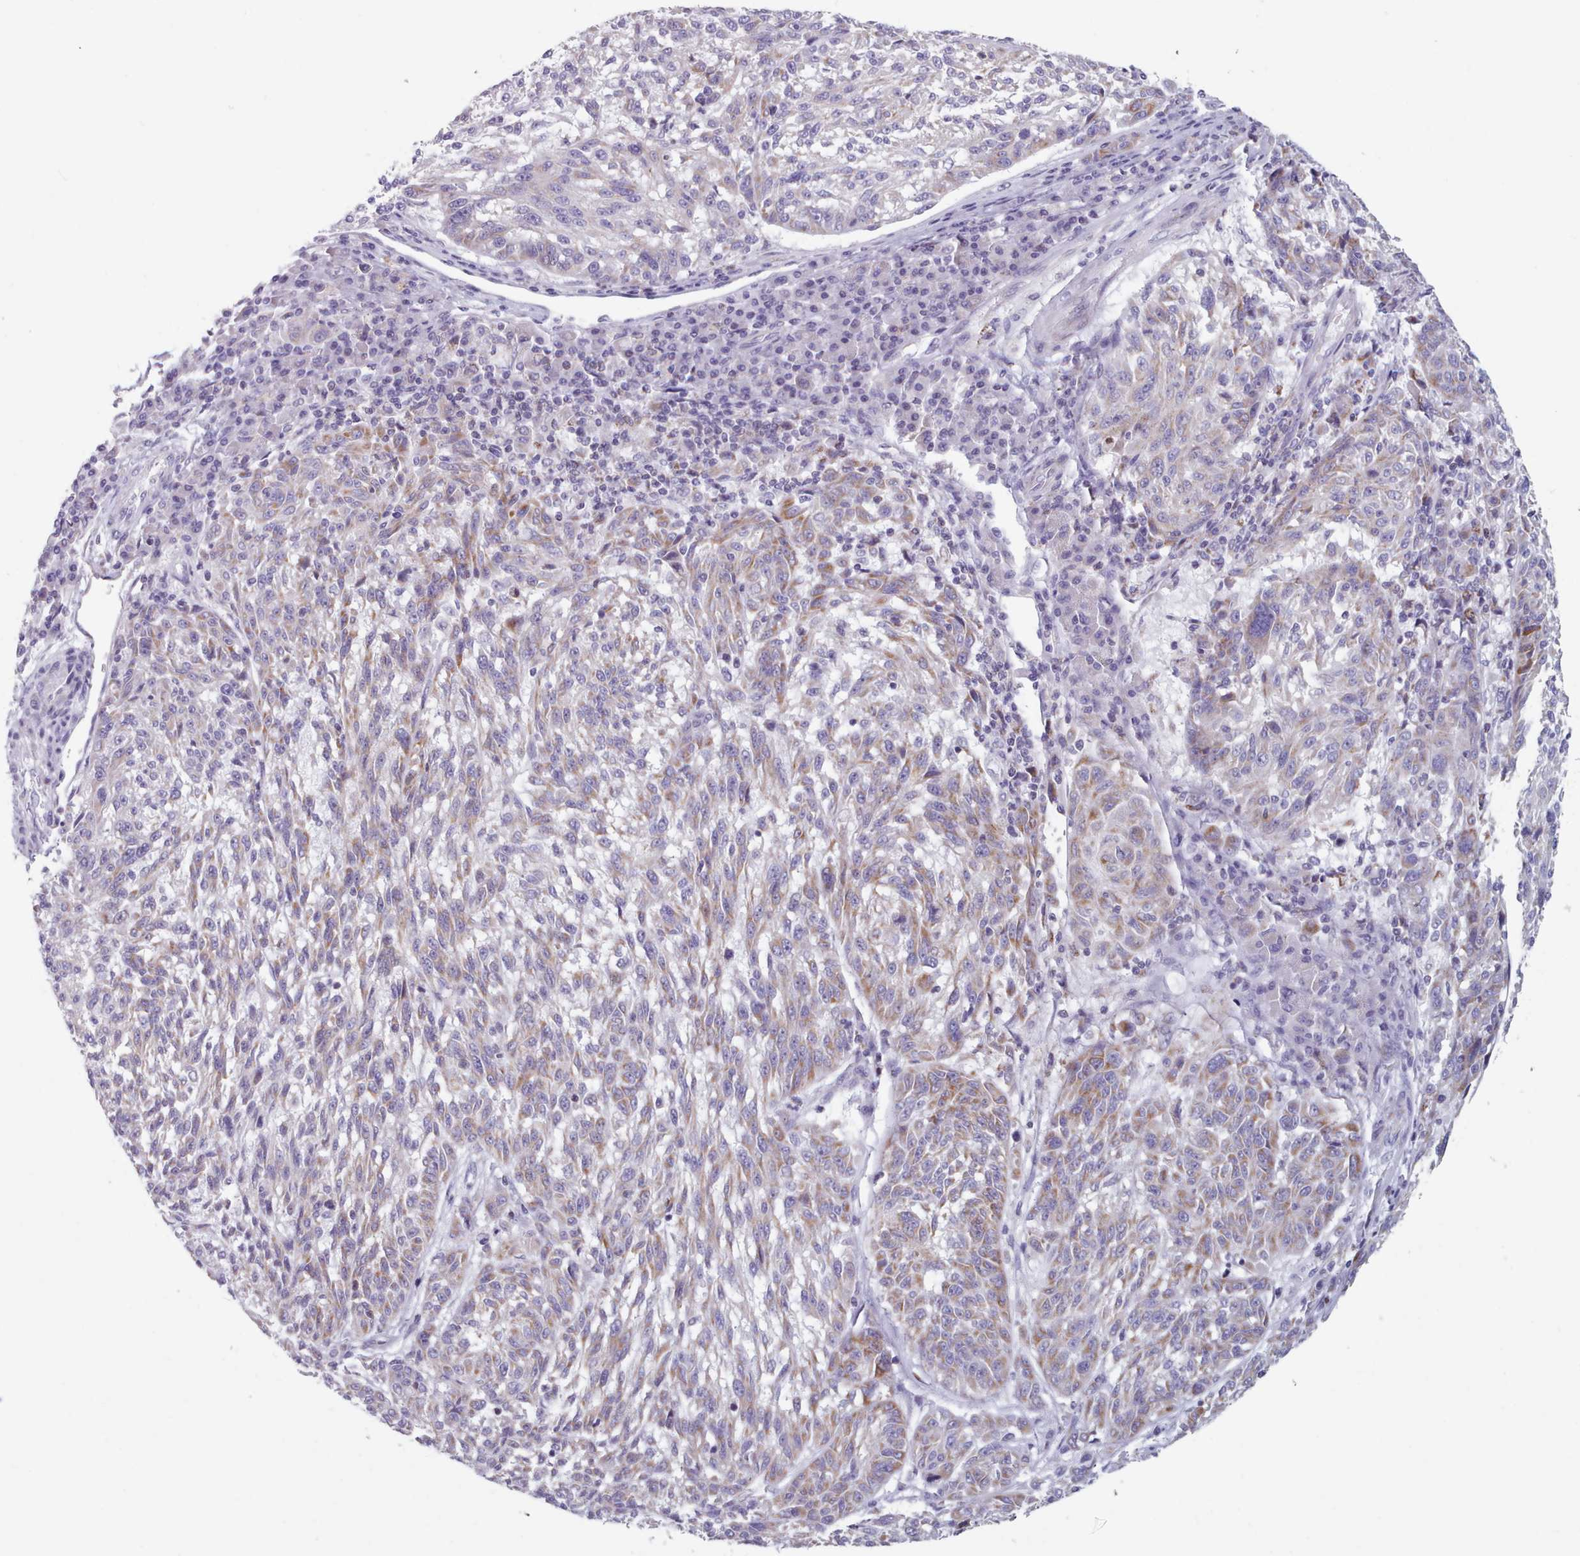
{"staining": {"intensity": "moderate", "quantity": "25%-75%", "location": "cytoplasmic/membranous"}, "tissue": "melanoma", "cell_type": "Tumor cells", "image_type": "cancer", "snomed": [{"axis": "morphology", "description": "Malignant melanoma, NOS"}, {"axis": "topography", "description": "Skin"}], "caption": "A brown stain labels moderate cytoplasmic/membranous staining of a protein in malignant melanoma tumor cells. The protein of interest is shown in brown color, while the nuclei are stained blue.", "gene": "FAM170B", "patient": {"sex": "male", "age": 53}}